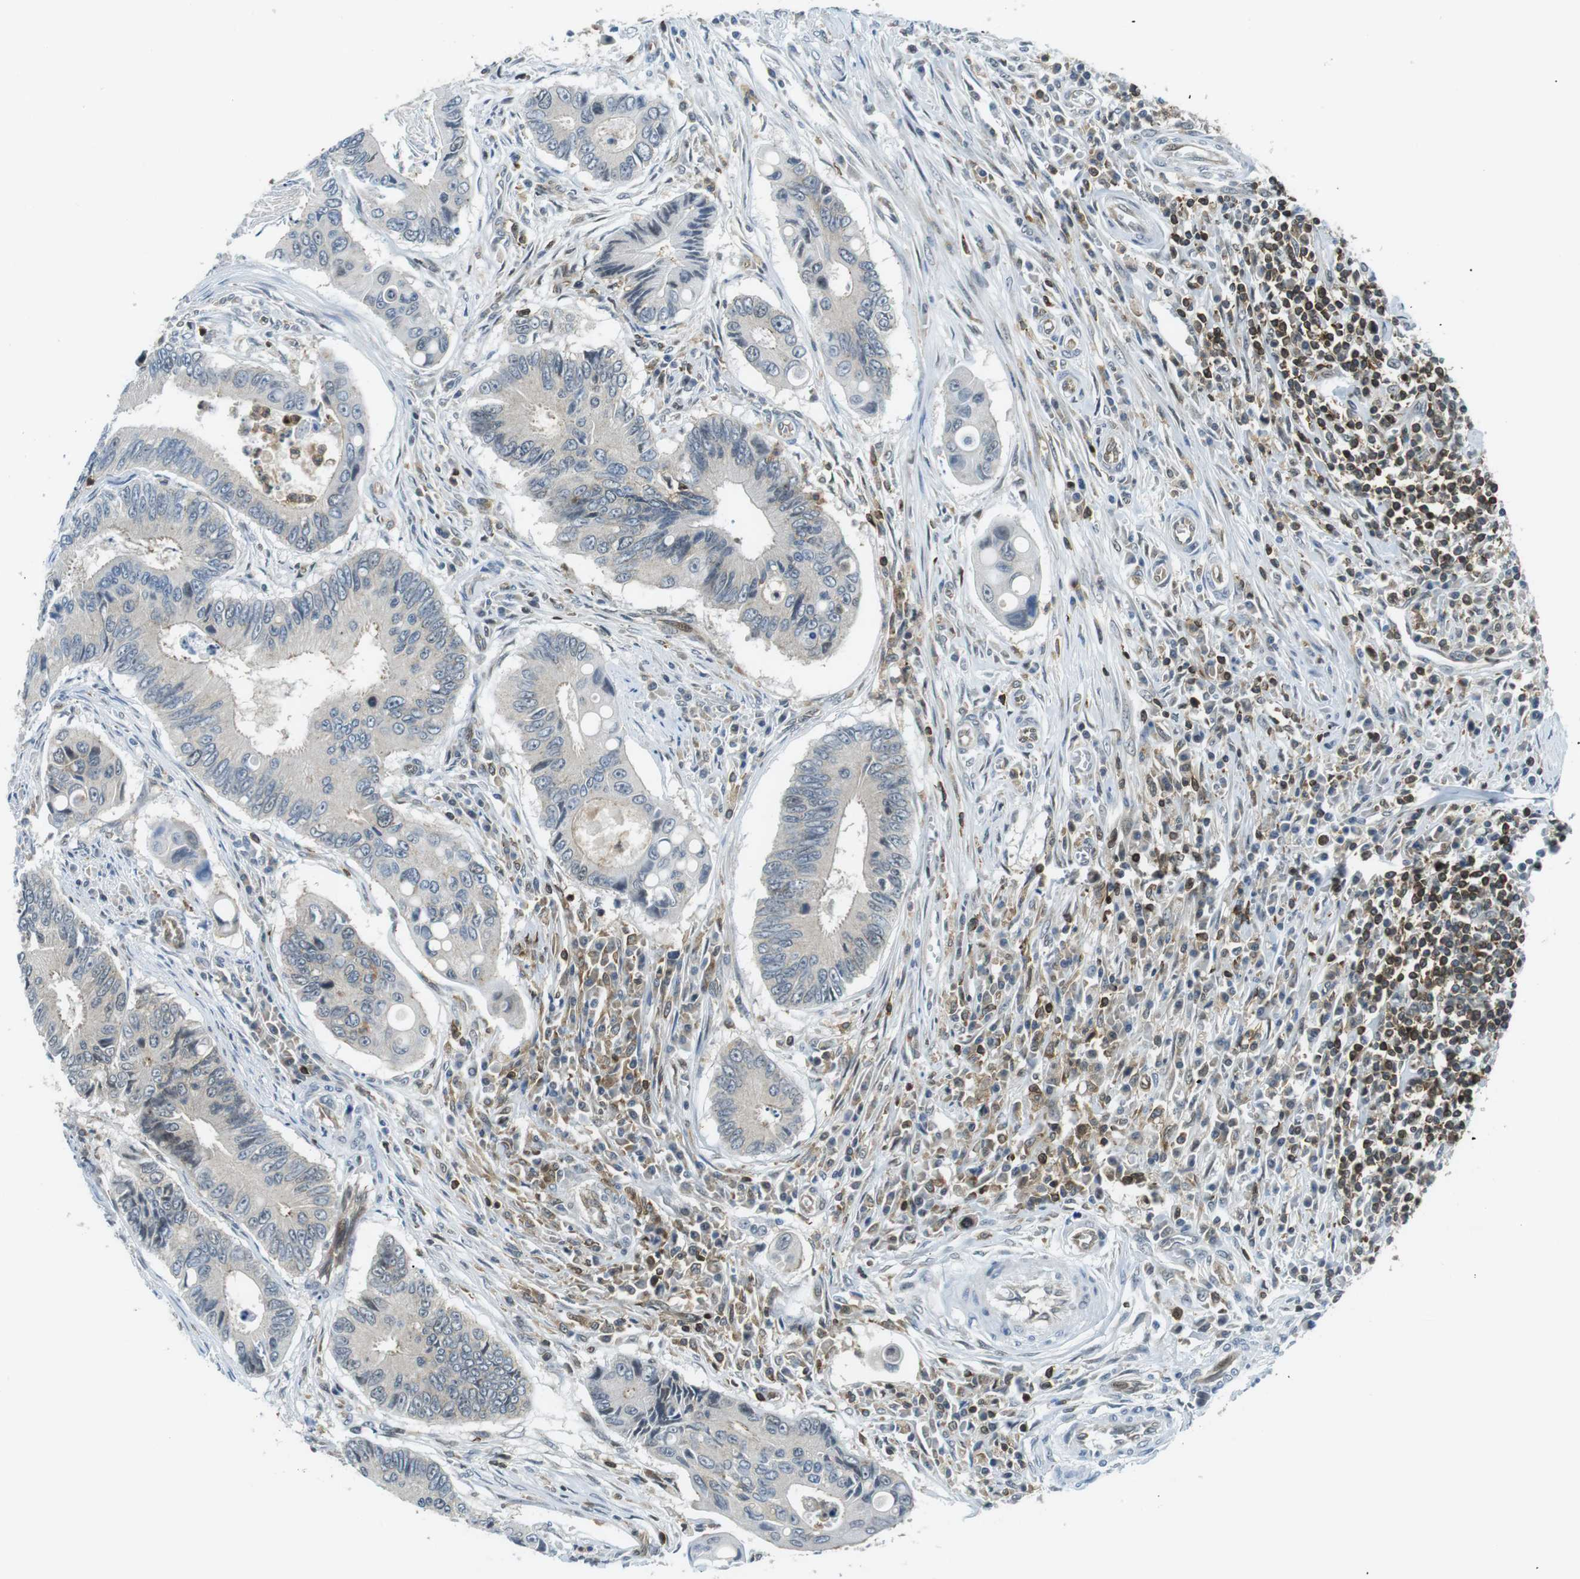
{"staining": {"intensity": "negative", "quantity": "none", "location": "none"}, "tissue": "colorectal cancer", "cell_type": "Tumor cells", "image_type": "cancer", "snomed": [{"axis": "morphology", "description": "Inflammation, NOS"}, {"axis": "morphology", "description": "Adenocarcinoma, NOS"}, {"axis": "topography", "description": "Colon"}], "caption": "Tumor cells are negative for protein expression in human colorectal cancer. Brightfield microscopy of immunohistochemistry stained with DAB (3,3'-diaminobenzidine) (brown) and hematoxylin (blue), captured at high magnification.", "gene": "STK10", "patient": {"sex": "male", "age": 72}}